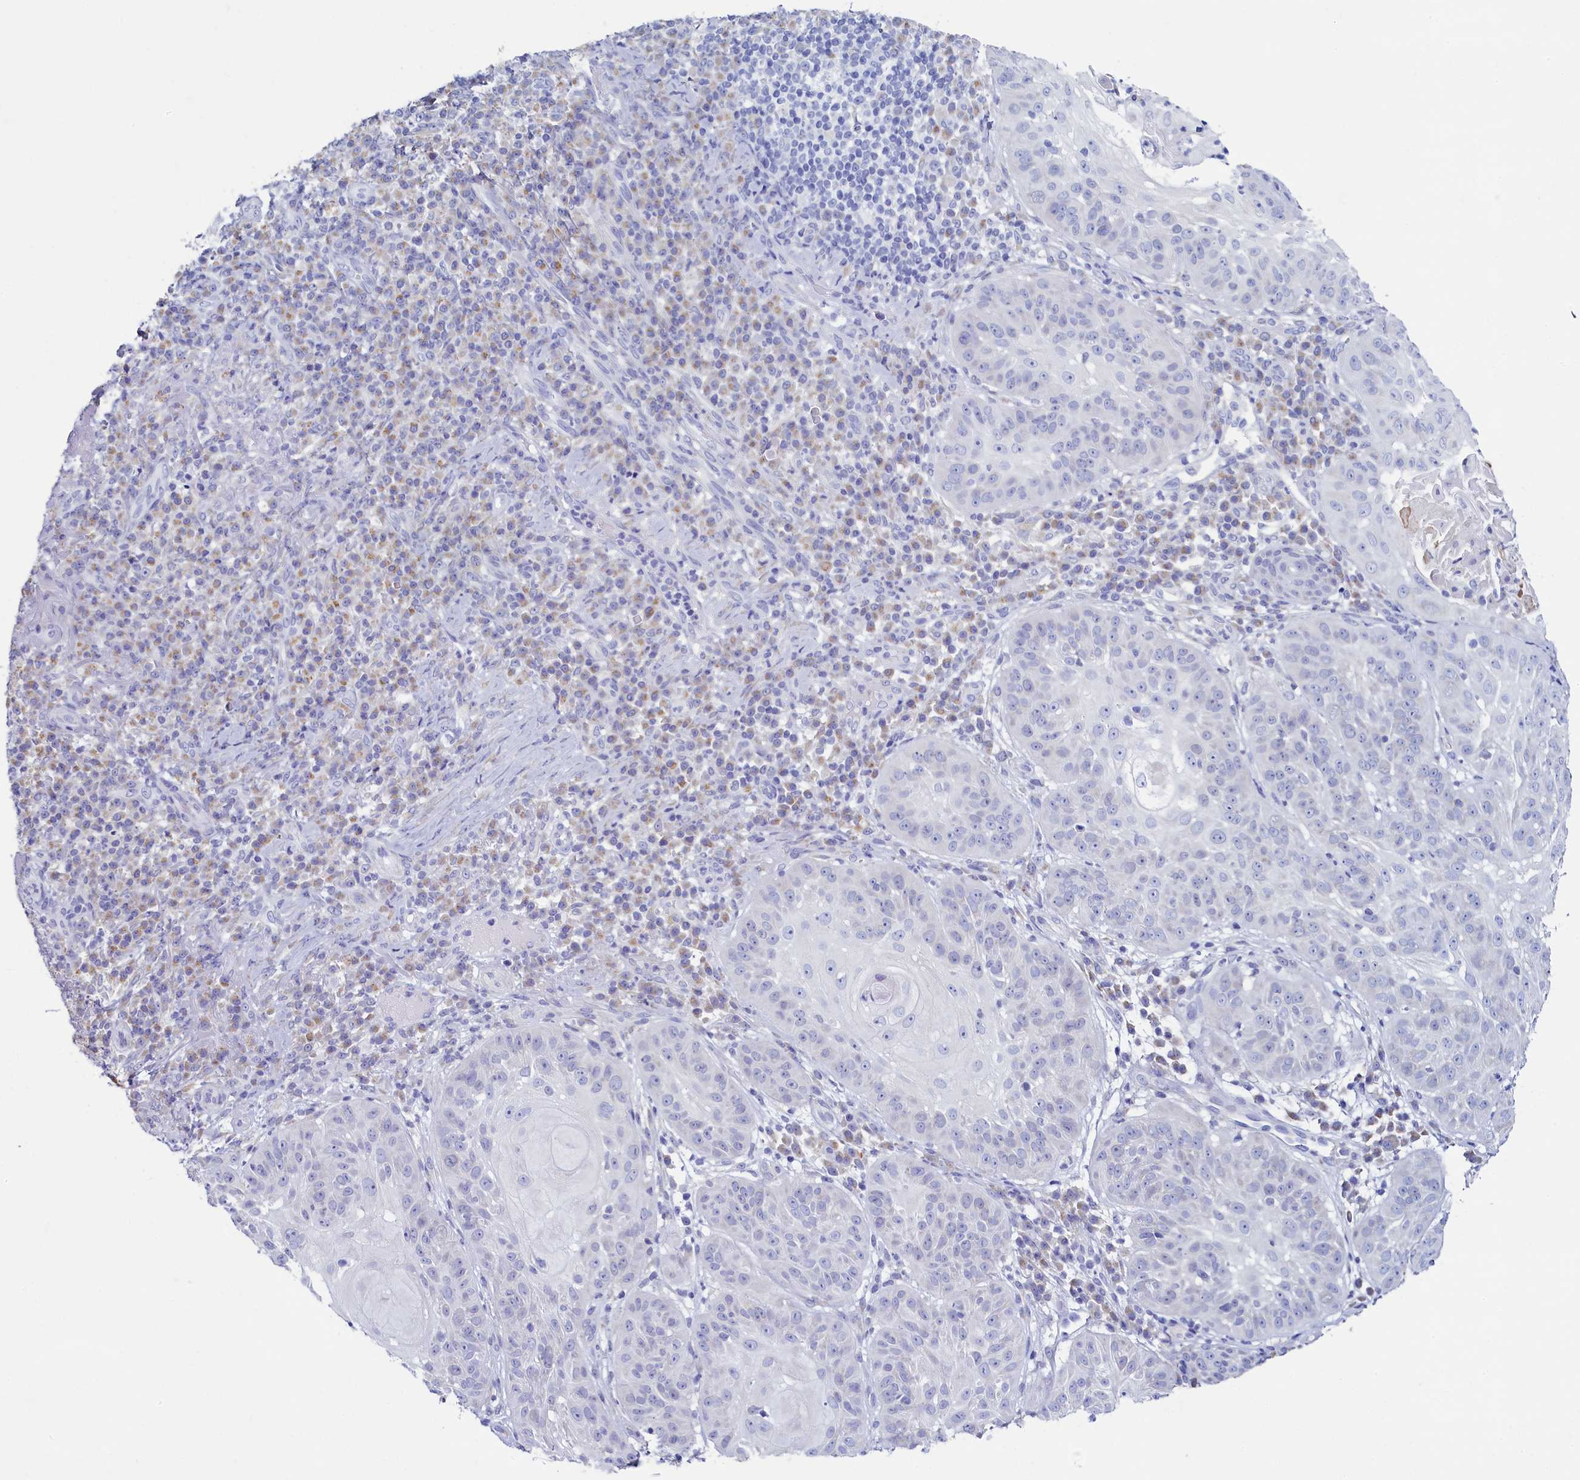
{"staining": {"intensity": "negative", "quantity": "none", "location": "none"}, "tissue": "skin cancer", "cell_type": "Tumor cells", "image_type": "cancer", "snomed": [{"axis": "morphology", "description": "Normal tissue, NOS"}, {"axis": "morphology", "description": "Basal cell carcinoma"}, {"axis": "topography", "description": "Skin"}], "caption": "There is no significant positivity in tumor cells of skin cancer.", "gene": "SKA3", "patient": {"sex": "male", "age": 93}}